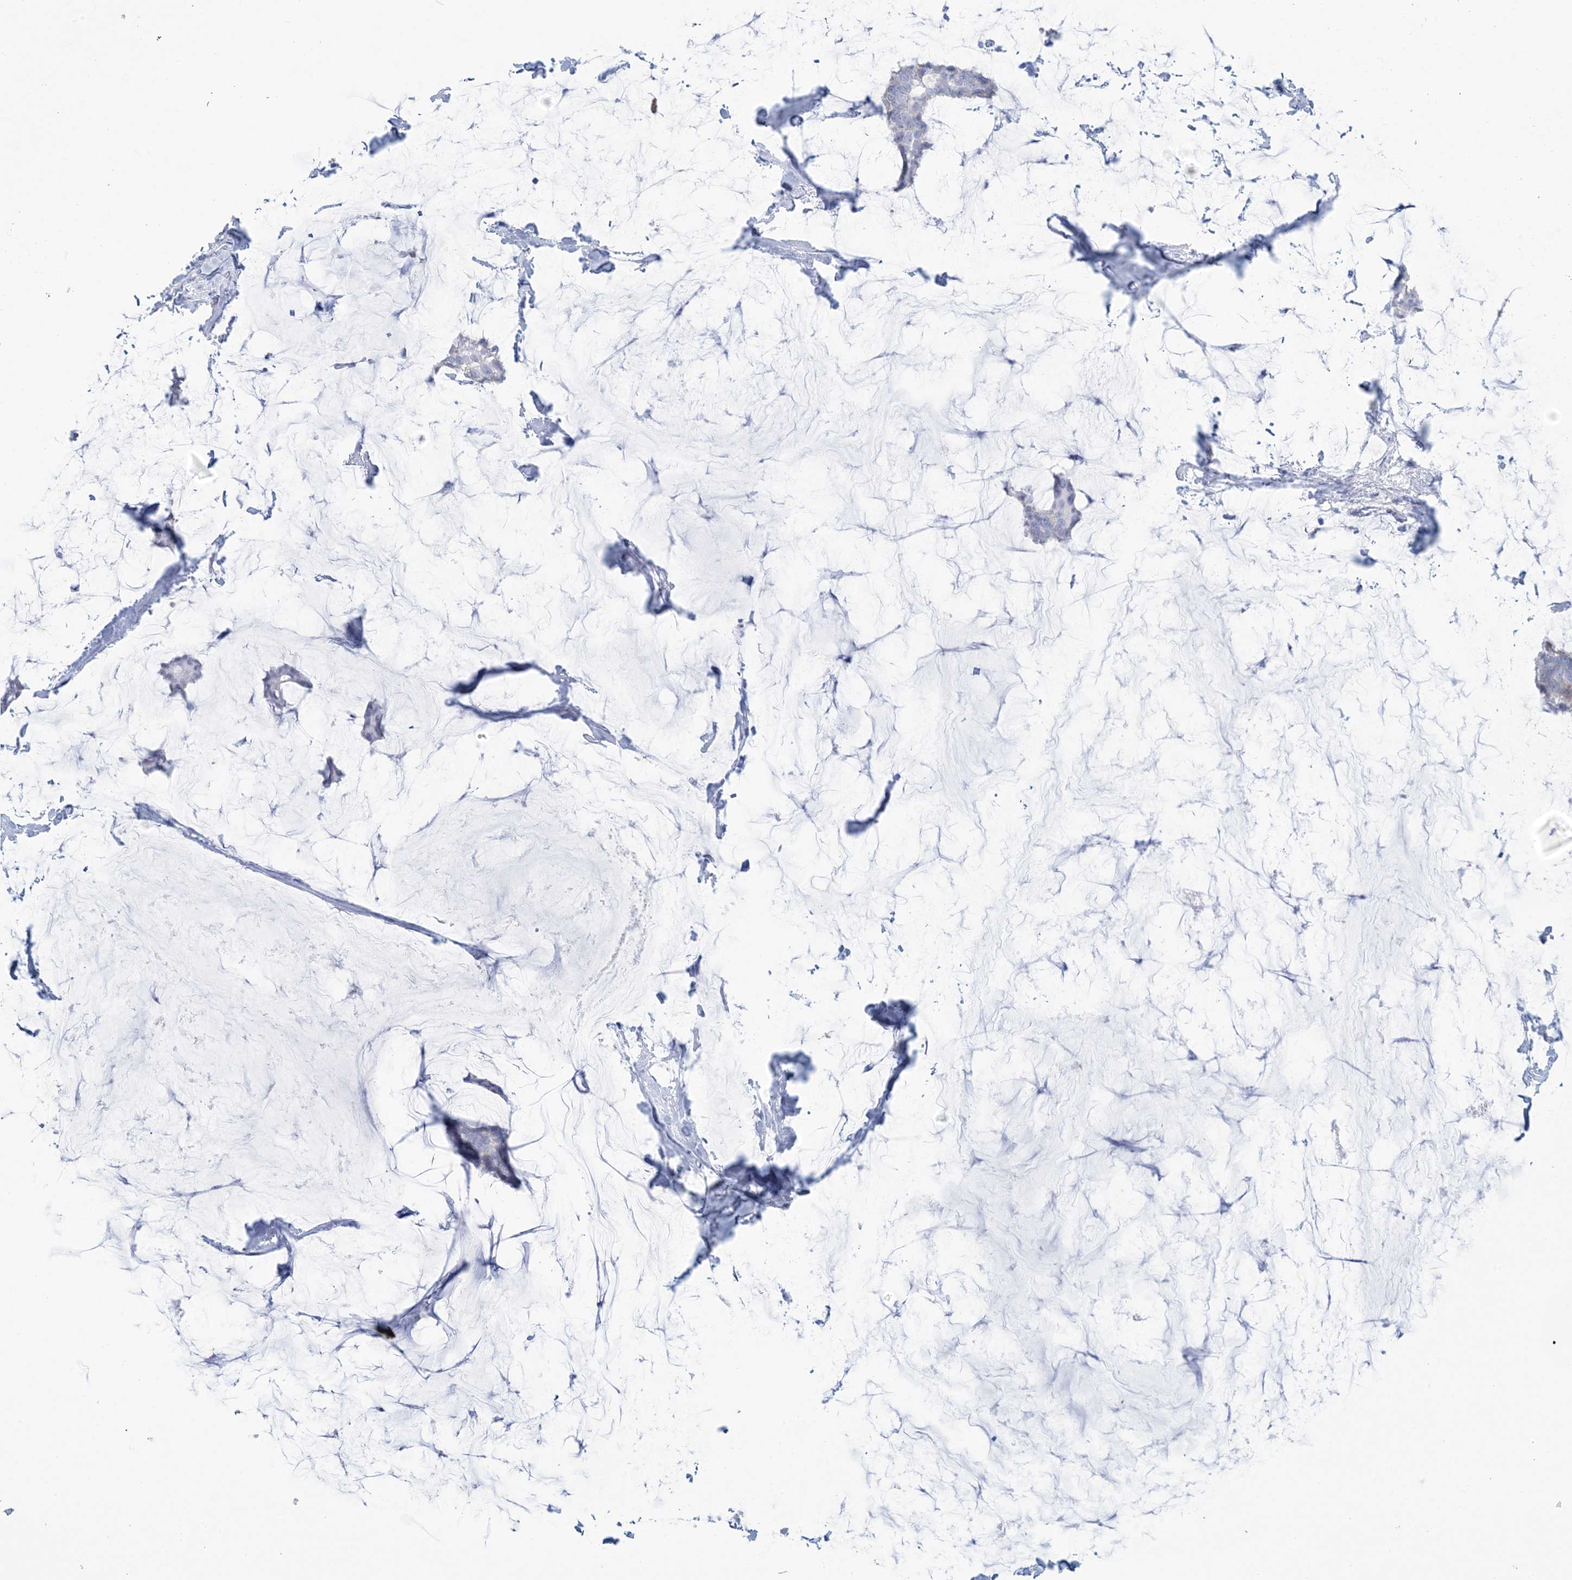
{"staining": {"intensity": "negative", "quantity": "none", "location": "none"}, "tissue": "breast cancer", "cell_type": "Tumor cells", "image_type": "cancer", "snomed": [{"axis": "morphology", "description": "Duct carcinoma"}, {"axis": "topography", "description": "Breast"}], "caption": "A histopathology image of breast infiltrating ductal carcinoma stained for a protein reveals no brown staining in tumor cells. (Immunohistochemistry, brightfield microscopy, high magnification).", "gene": "AGXT", "patient": {"sex": "female", "age": 93}}